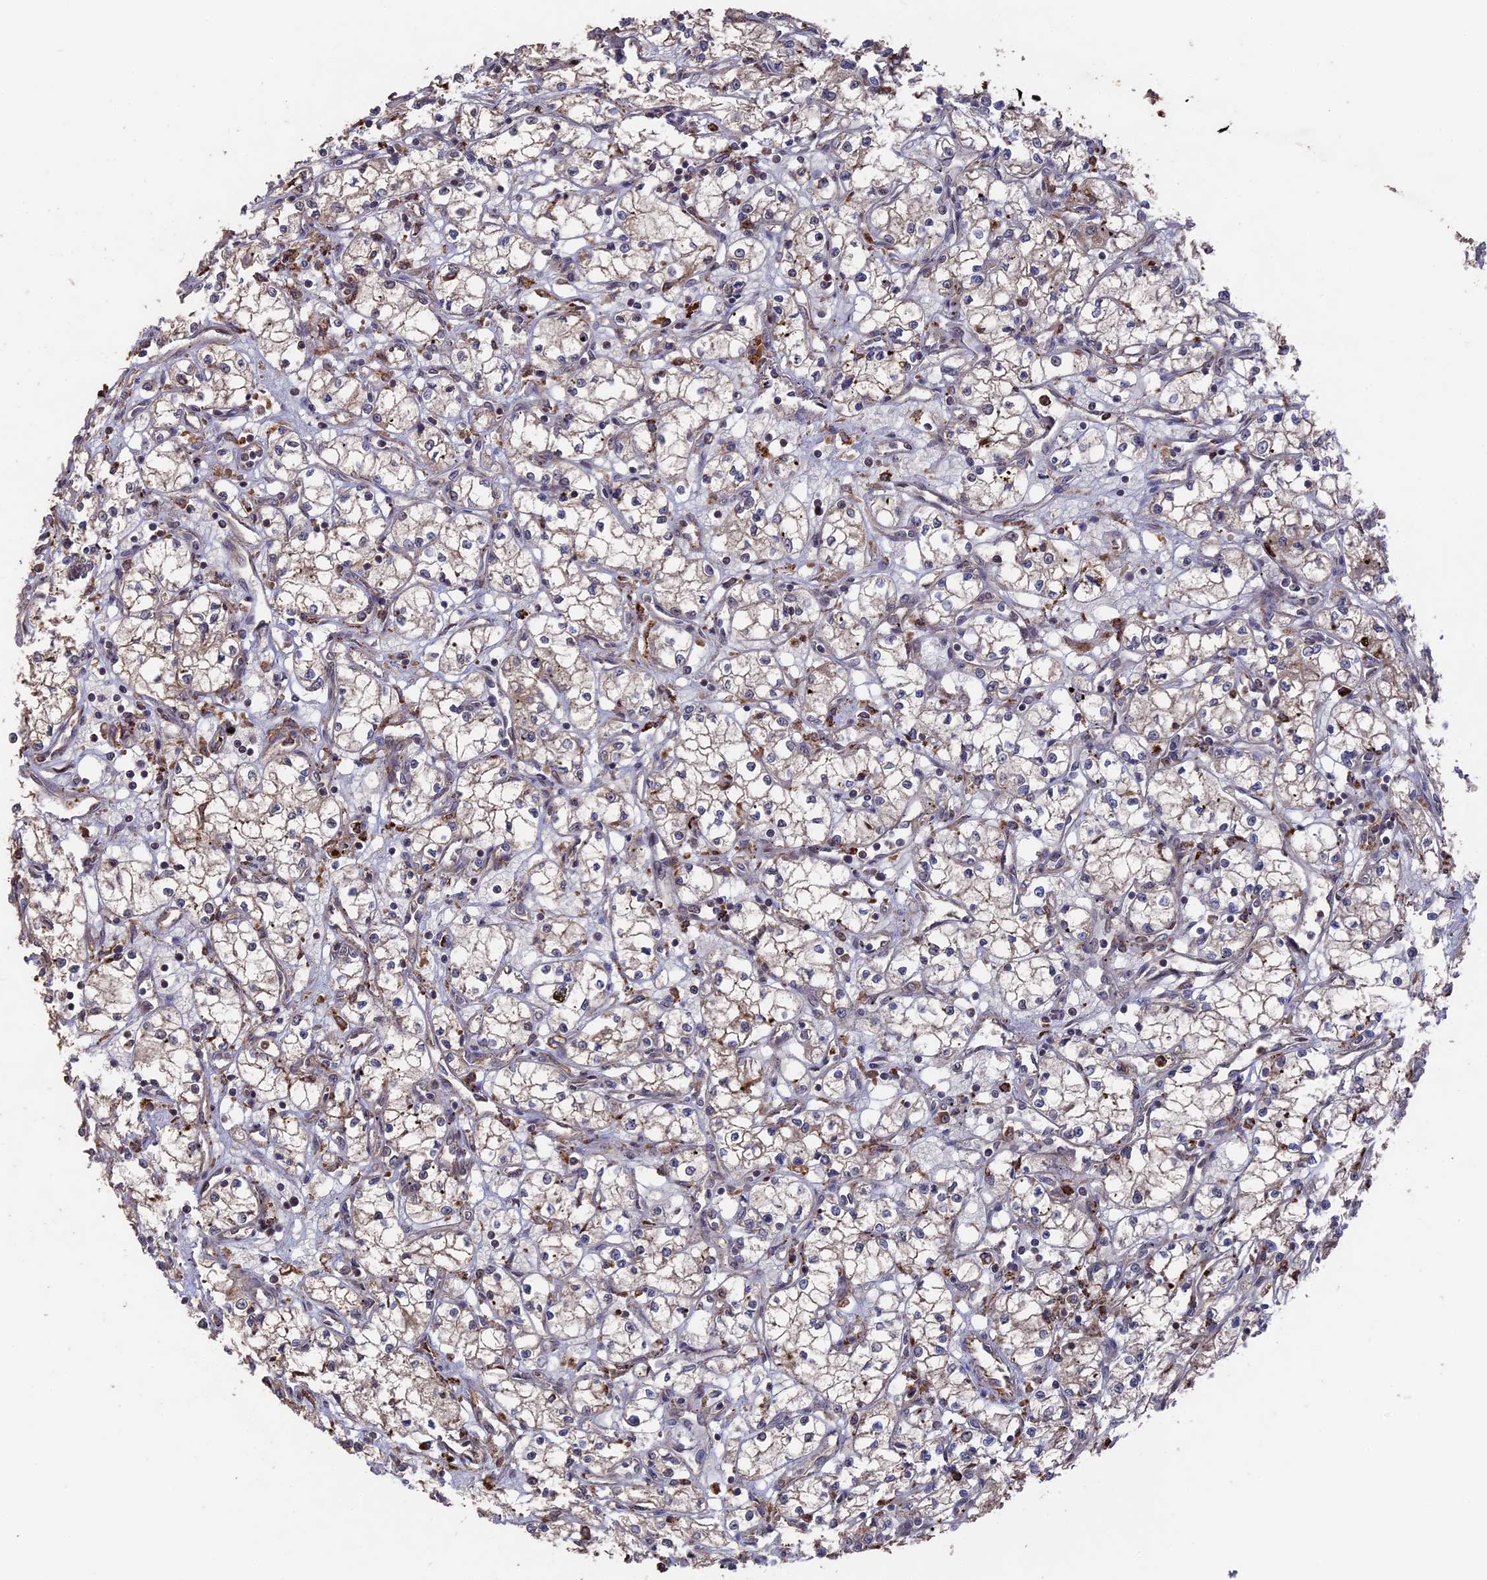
{"staining": {"intensity": "weak", "quantity": "<25%", "location": "cytoplasmic/membranous"}, "tissue": "renal cancer", "cell_type": "Tumor cells", "image_type": "cancer", "snomed": [{"axis": "morphology", "description": "Adenocarcinoma, NOS"}, {"axis": "topography", "description": "Kidney"}], "caption": "This is an IHC photomicrograph of human renal cancer (adenocarcinoma). There is no positivity in tumor cells.", "gene": "TELO2", "patient": {"sex": "male", "age": 59}}